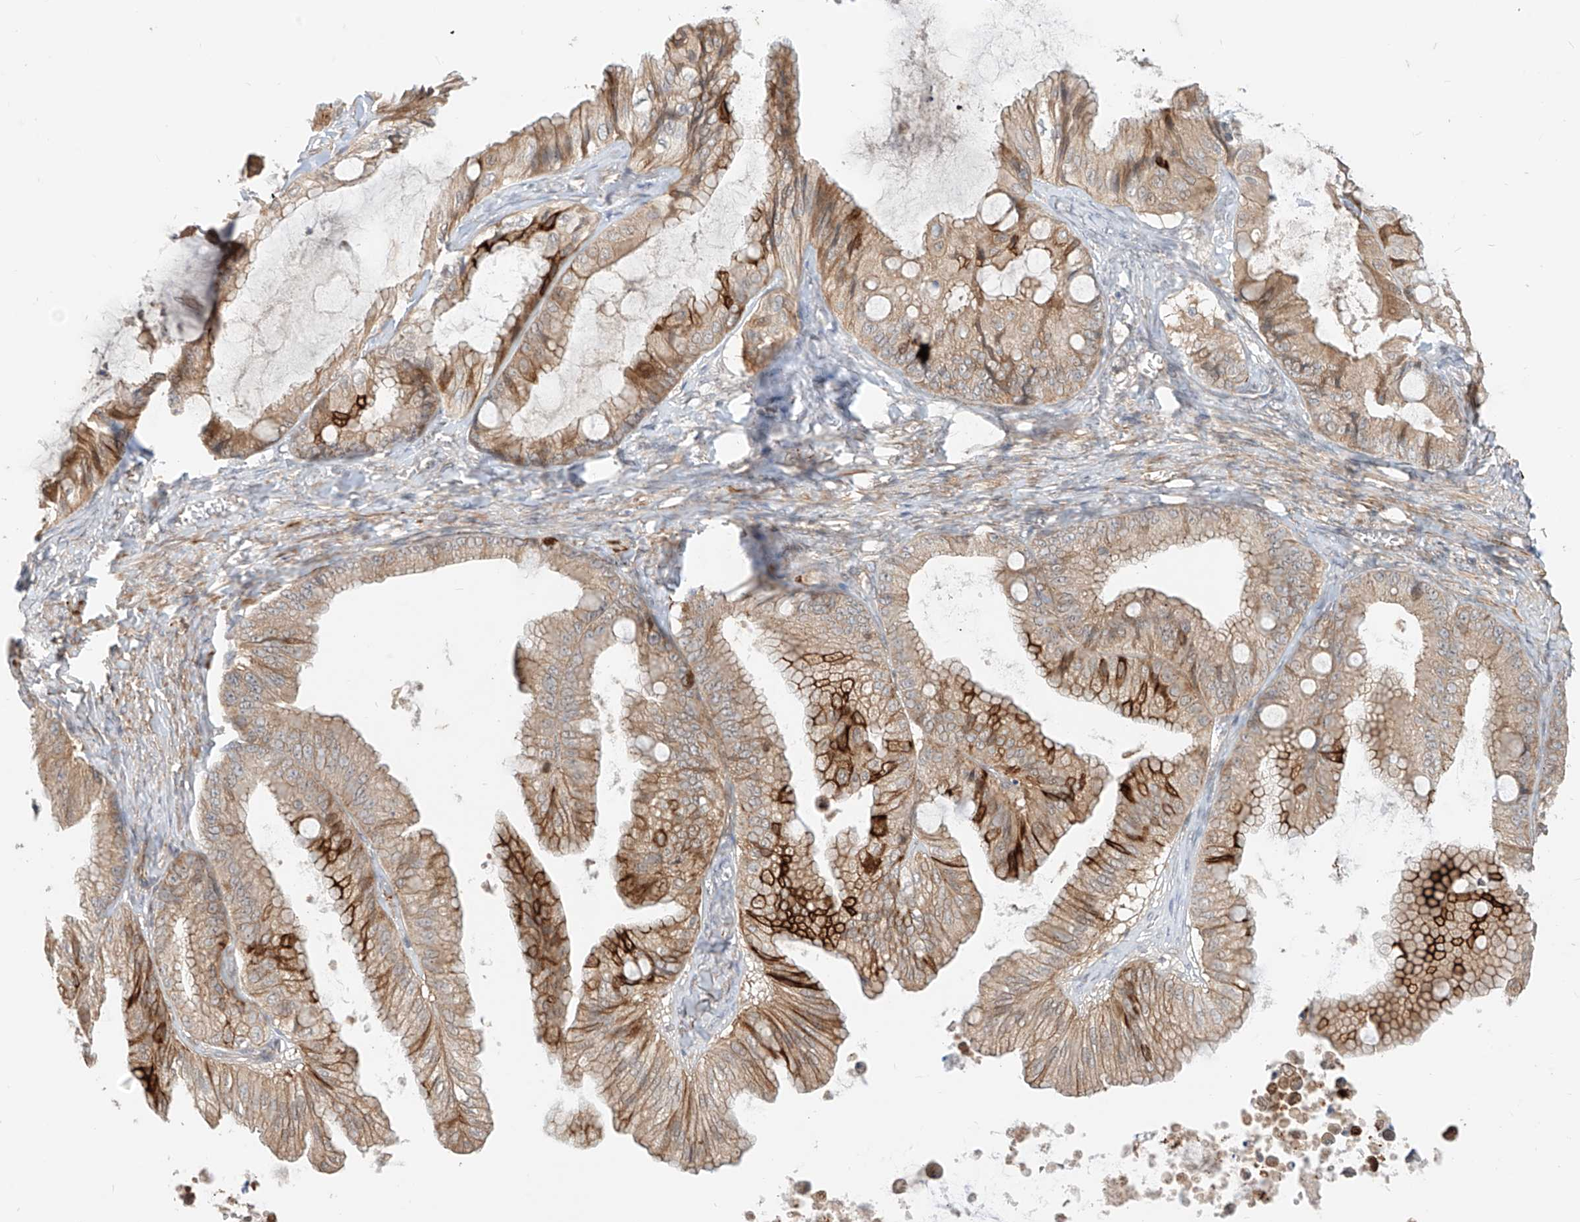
{"staining": {"intensity": "moderate", "quantity": ">75%", "location": "cytoplasmic/membranous"}, "tissue": "ovarian cancer", "cell_type": "Tumor cells", "image_type": "cancer", "snomed": [{"axis": "morphology", "description": "Cystadenocarcinoma, mucinous, NOS"}, {"axis": "topography", "description": "Ovary"}], "caption": "This histopathology image reveals immunohistochemistry (IHC) staining of human ovarian cancer, with medium moderate cytoplasmic/membranous staining in about >75% of tumor cells.", "gene": "MTUS2", "patient": {"sex": "female", "age": 71}}